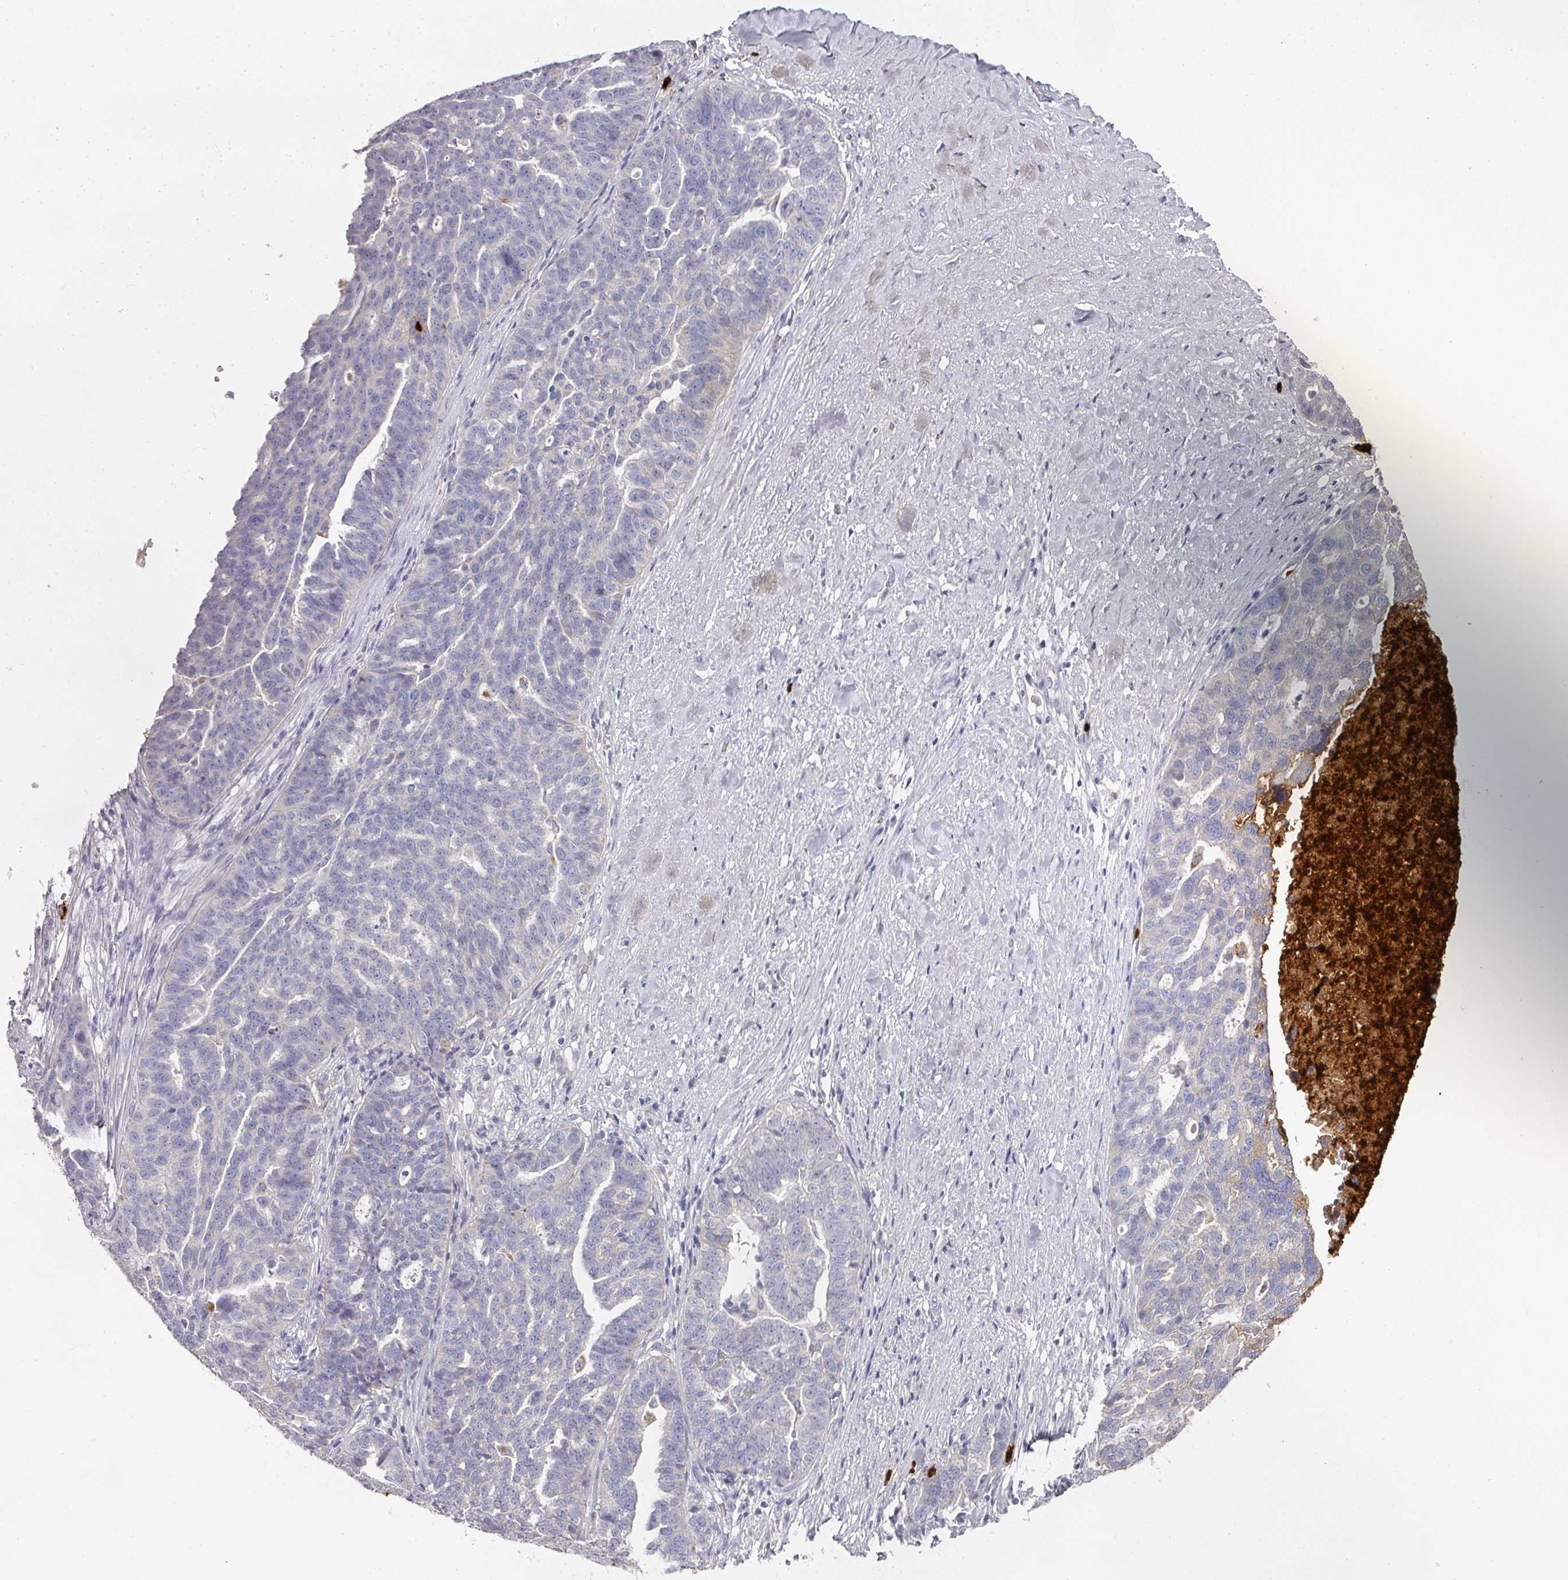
{"staining": {"intensity": "negative", "quantity": "none", "location": "none"}, "tissue": "ovarian cancer", "cell_type": "Tumor cells", "image_type": "cancer", "snomed": [{"axis": "morphology", "description": "Cystadenocarcinoma, serous, NOS"}, {"axis": "topography", "description": "Ovary"}], "caption": "The immunohistochemistry histopathology image has no significant positivity in tumor cells of ovarian cancer (serous cystadenocarcinoma) tissue.", "gene": "CAMP", "patient": {"sex": "female", "age": 59}}